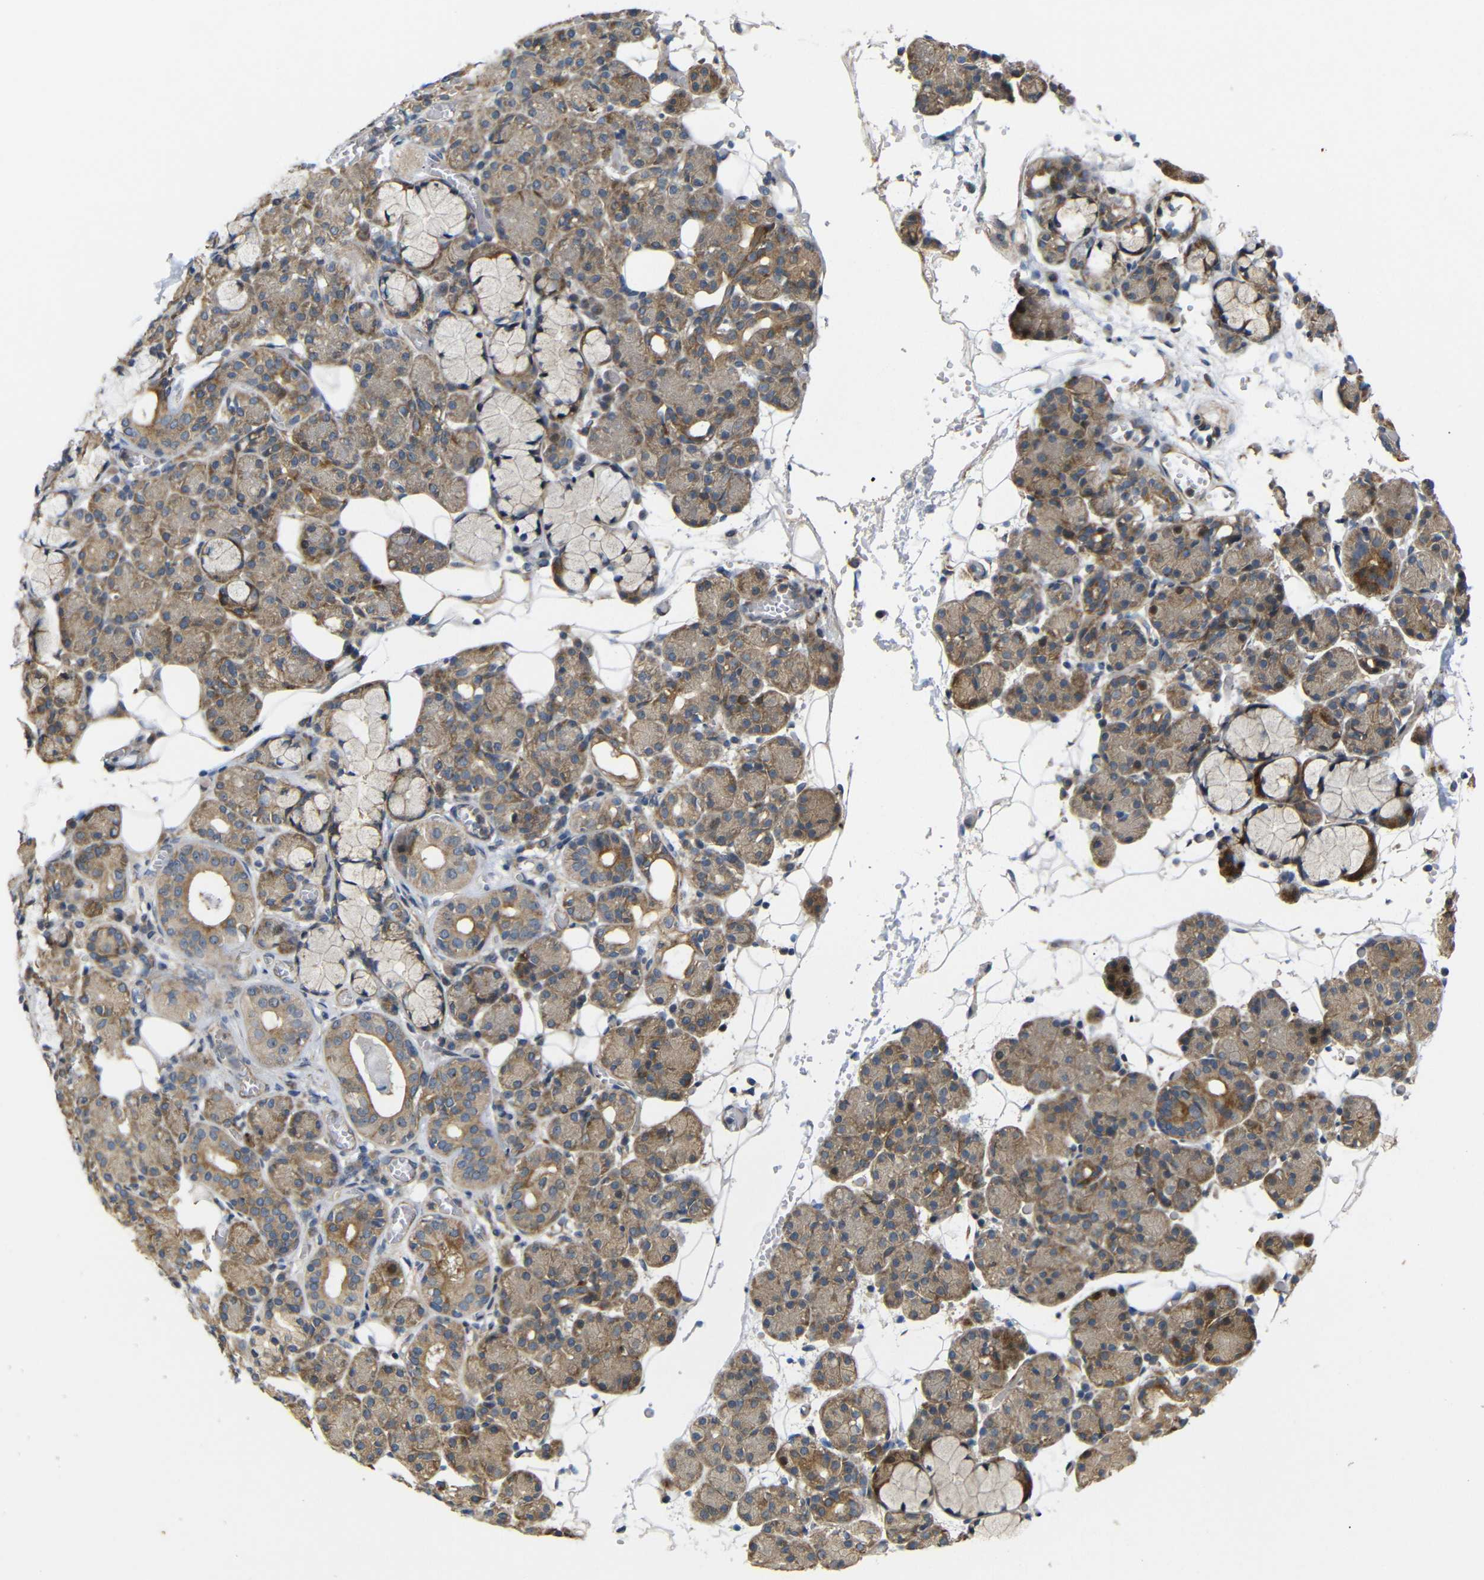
{"staining": {"intensity": "moderate", "quantity": ">75%", "location": "cytoplasmic/membranous"}, "tissue": "salivary gland", "cell_type": "Glandular cells", "image_type": "normal", "snomed": [{"axis": "morphology", "description": "Normal tissue, NOS"}, {"axis": "topography", "description": "Salivary gland"}], "caption": "Immunohistochemical staining of benign human salivary gland shows moderate cytoplasmic/membranous protein expression in about >75% of glandular cells.", "gene": "P3H2", "patient": {"sex": "male", "age": 63}}